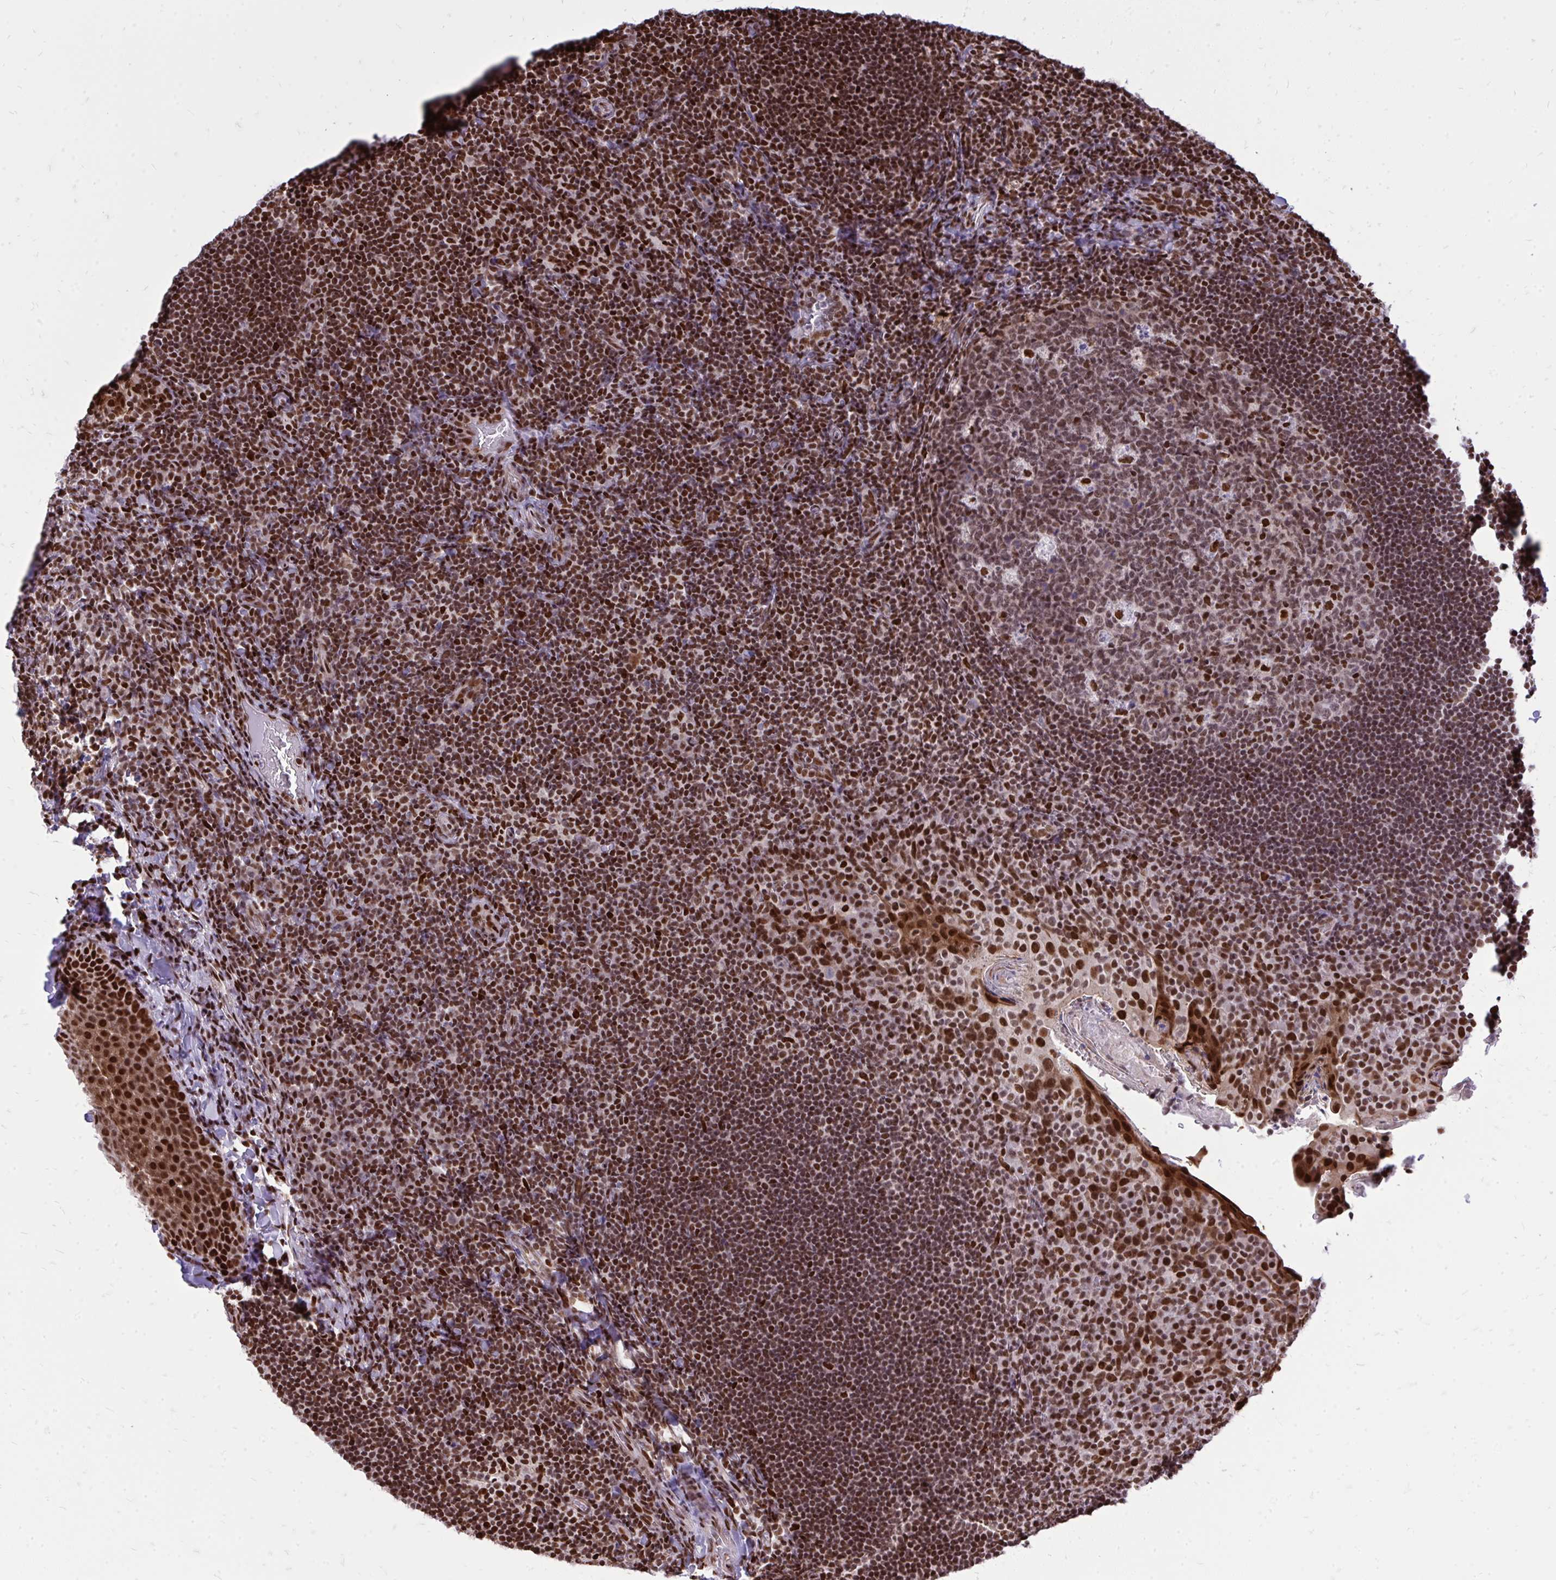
{"staining": {"intensity": "moderate", "quantity": ">75%", "location": "nuclear"}, "tissue": "tonsil", "cell_type": "Germinal center cells", "image_type": "normal", "snomed": [{"axis": "morphology", "description": "Normal tissue, NOS"}, {"axis": "topography", "description": "Tonsil"}], "caption": "An immunohistochemistry (IHC) micrograph of unremarkable tissue is shown. Protein staining in brown labels moderate nuclear positivity in tonsil within germinal center cells. (DAB (3,3'-diaminobenzidine) IHC with brightfield microscopy, high magnification).", "gene": "TBL1Y", "patient": {"sex": "male", "age": 17}}